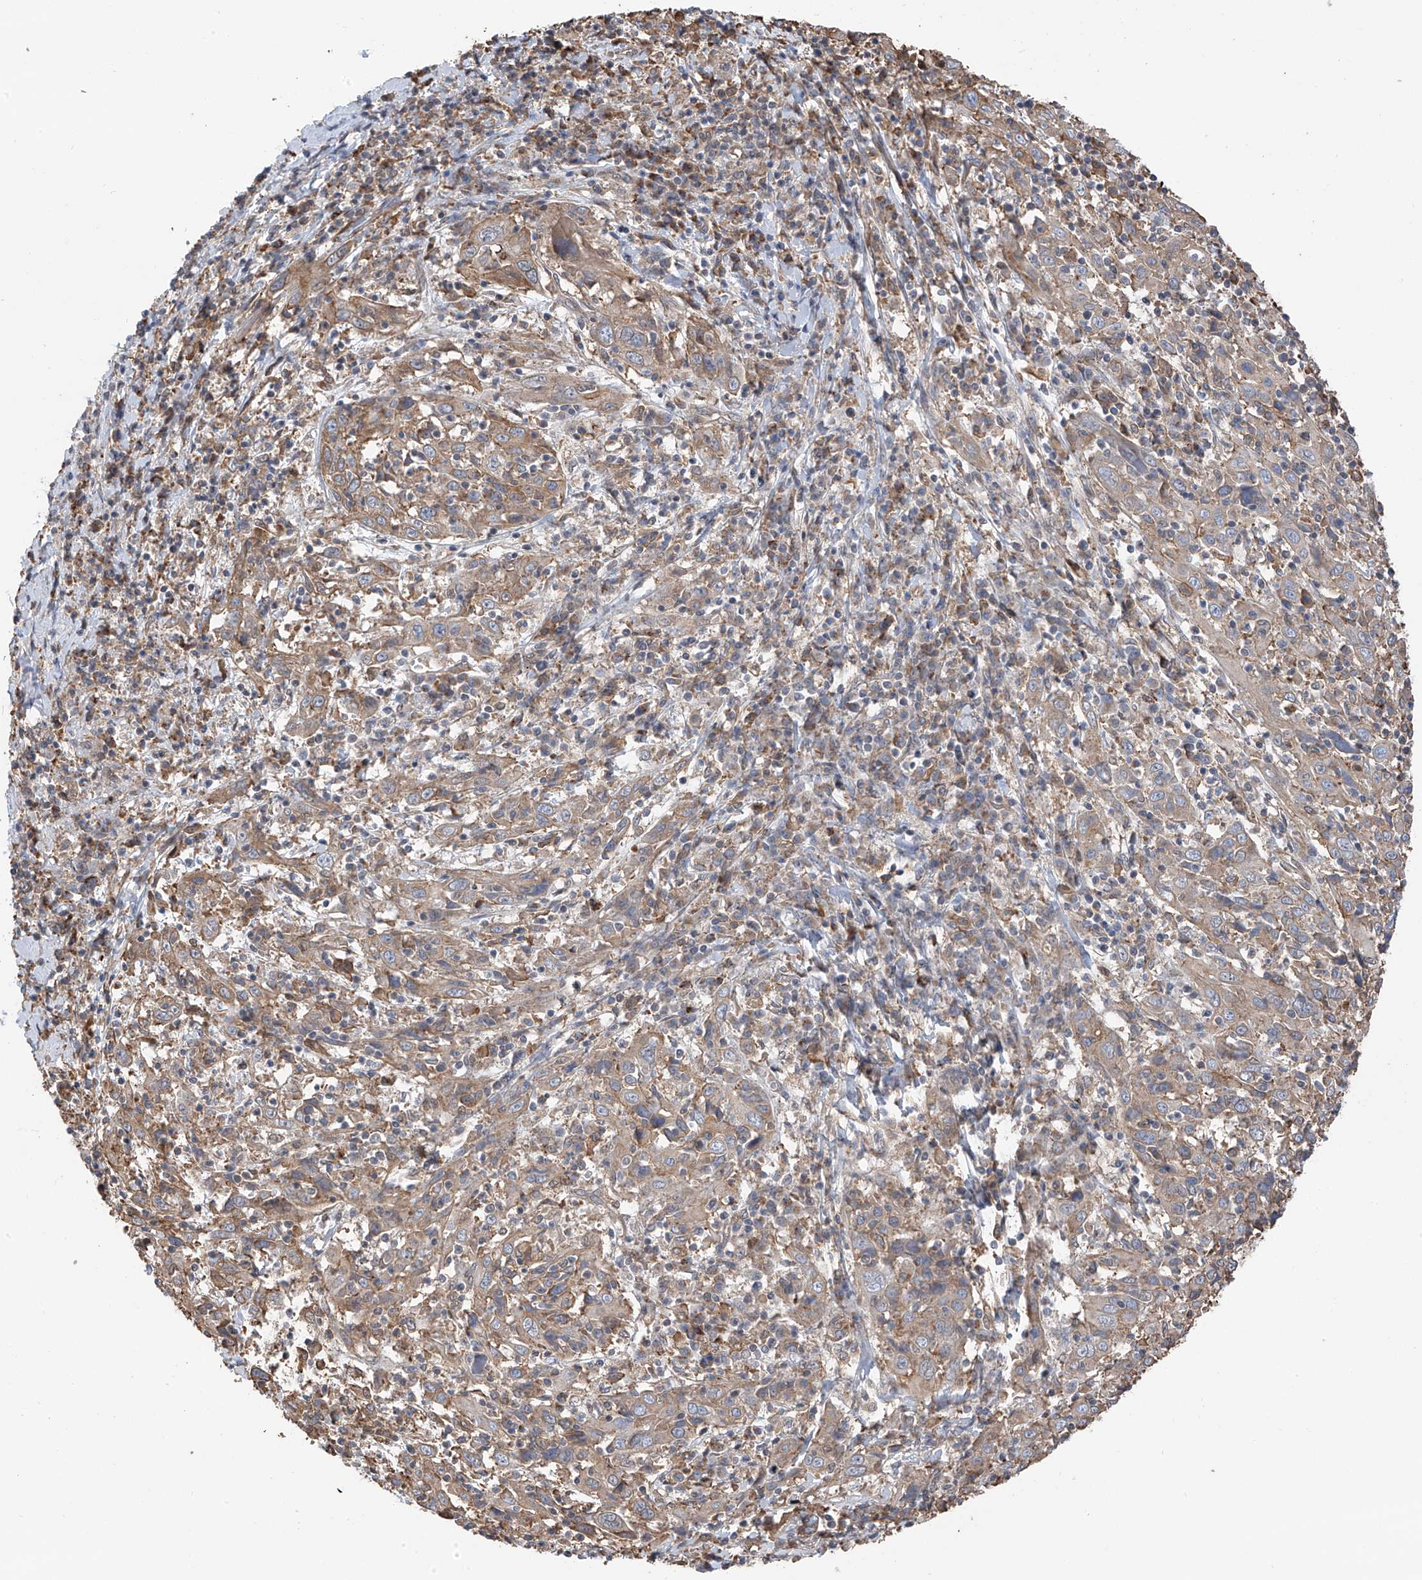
{"staining": {"intensity": "weak", "quantity": ">75%", "location": "cytoplasmic/membranous"}, "tissue": "cervical cancer", "cell_type": "Tumor cells", "image_type": "cancer", "snomed": [{"axis": "morphology", "description": "Squamous cell carcinoma, NOS"}, {"axis": "topography", "description": "Cervix"}], "caption": "The photomicrograph reveals immunohistochemical staining of cervical cancer (squamous cell carcinoma). There is weak cytoplasmic/membranous staining is identified in approximately >75% of tumor cells. The staining was performed using DAB (3,3'-diaminobenzidine) to visualize the protein expression in brown, while the nuclei were stained in blue with hematoxylin (Magnification: 20x).", "gene": "ZNF189", "patient": {"sex": "female", "age": 46}}